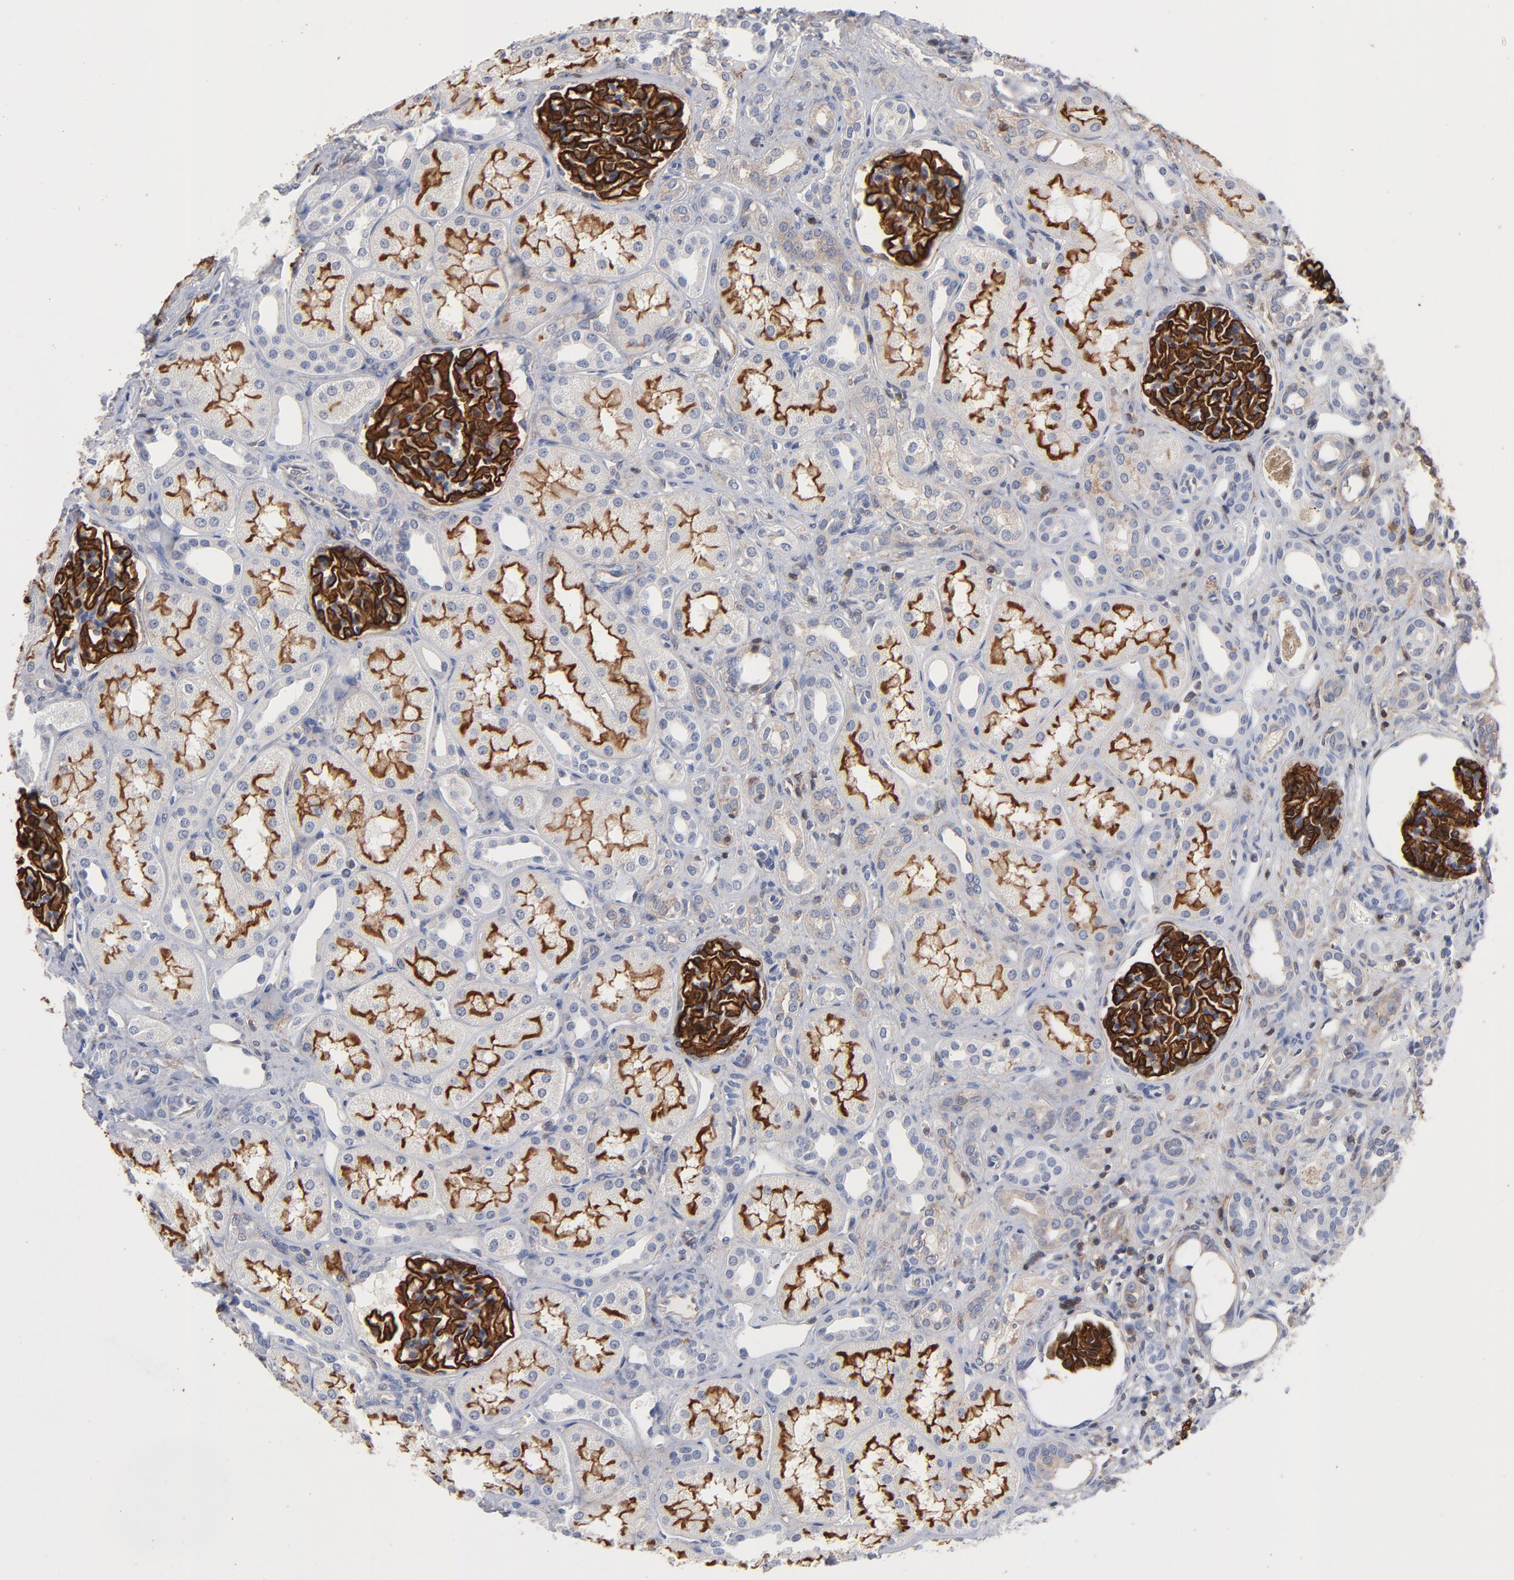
{"staining": {"intensity": "strong", "quantity": ">75%", "location": "cytoplasmic/membranous"}, "tissue": "kidney", "cell_type": "Cells in glomeruli", "image_type": "normal", "snomed": [{"axis": "morphology", "description": "Normal tissue, NOS"}, {"axis": "topography", "description": "Kidney"}], "caption": "Brown immunohistochemical staining in normal human kidney exhibits strong cytoplasmic/membranous positivity in about >75% of cells in glomeruli.", "gene": "PDLIM2", "patient": {"sex": "male", "age": 7}}